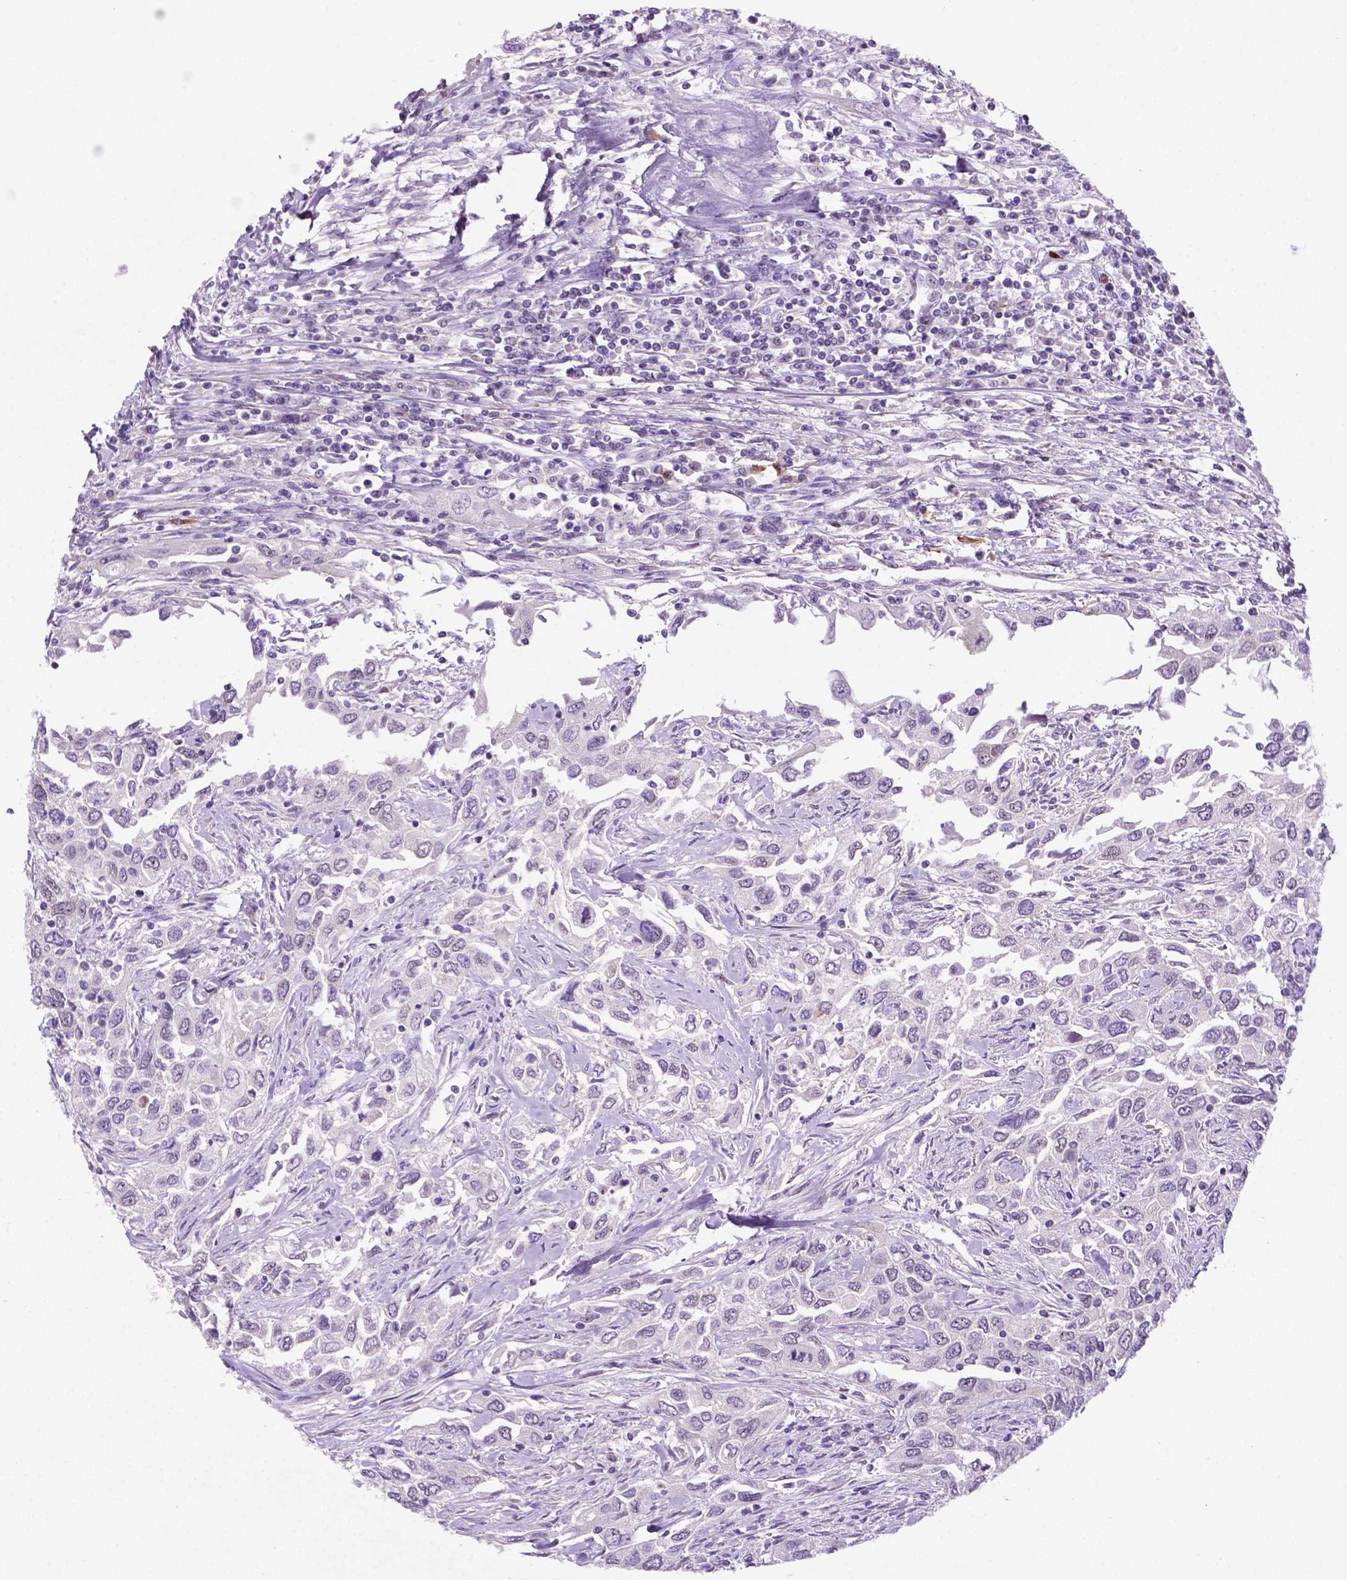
{"staining": {"intensity": "weak", "quantity": "<25%", "location": "nuclear"}, "tissue": "urothelial cancer", "cell_type": "Tumor cells", "image_type": "cancer", "snomed": [{"axis": "morphology", "description": "Urothelial carcinoma, High grade"}, {"axis": "topography", "description": "Urinary bladder"}], "caption": "An IHC photomicrograph of urothelial cancer is shown. There is no staining in tumor cells of urothelial cancer.", "gene": "C18orf21", "patient": {"sex": "male", "age": 76}}